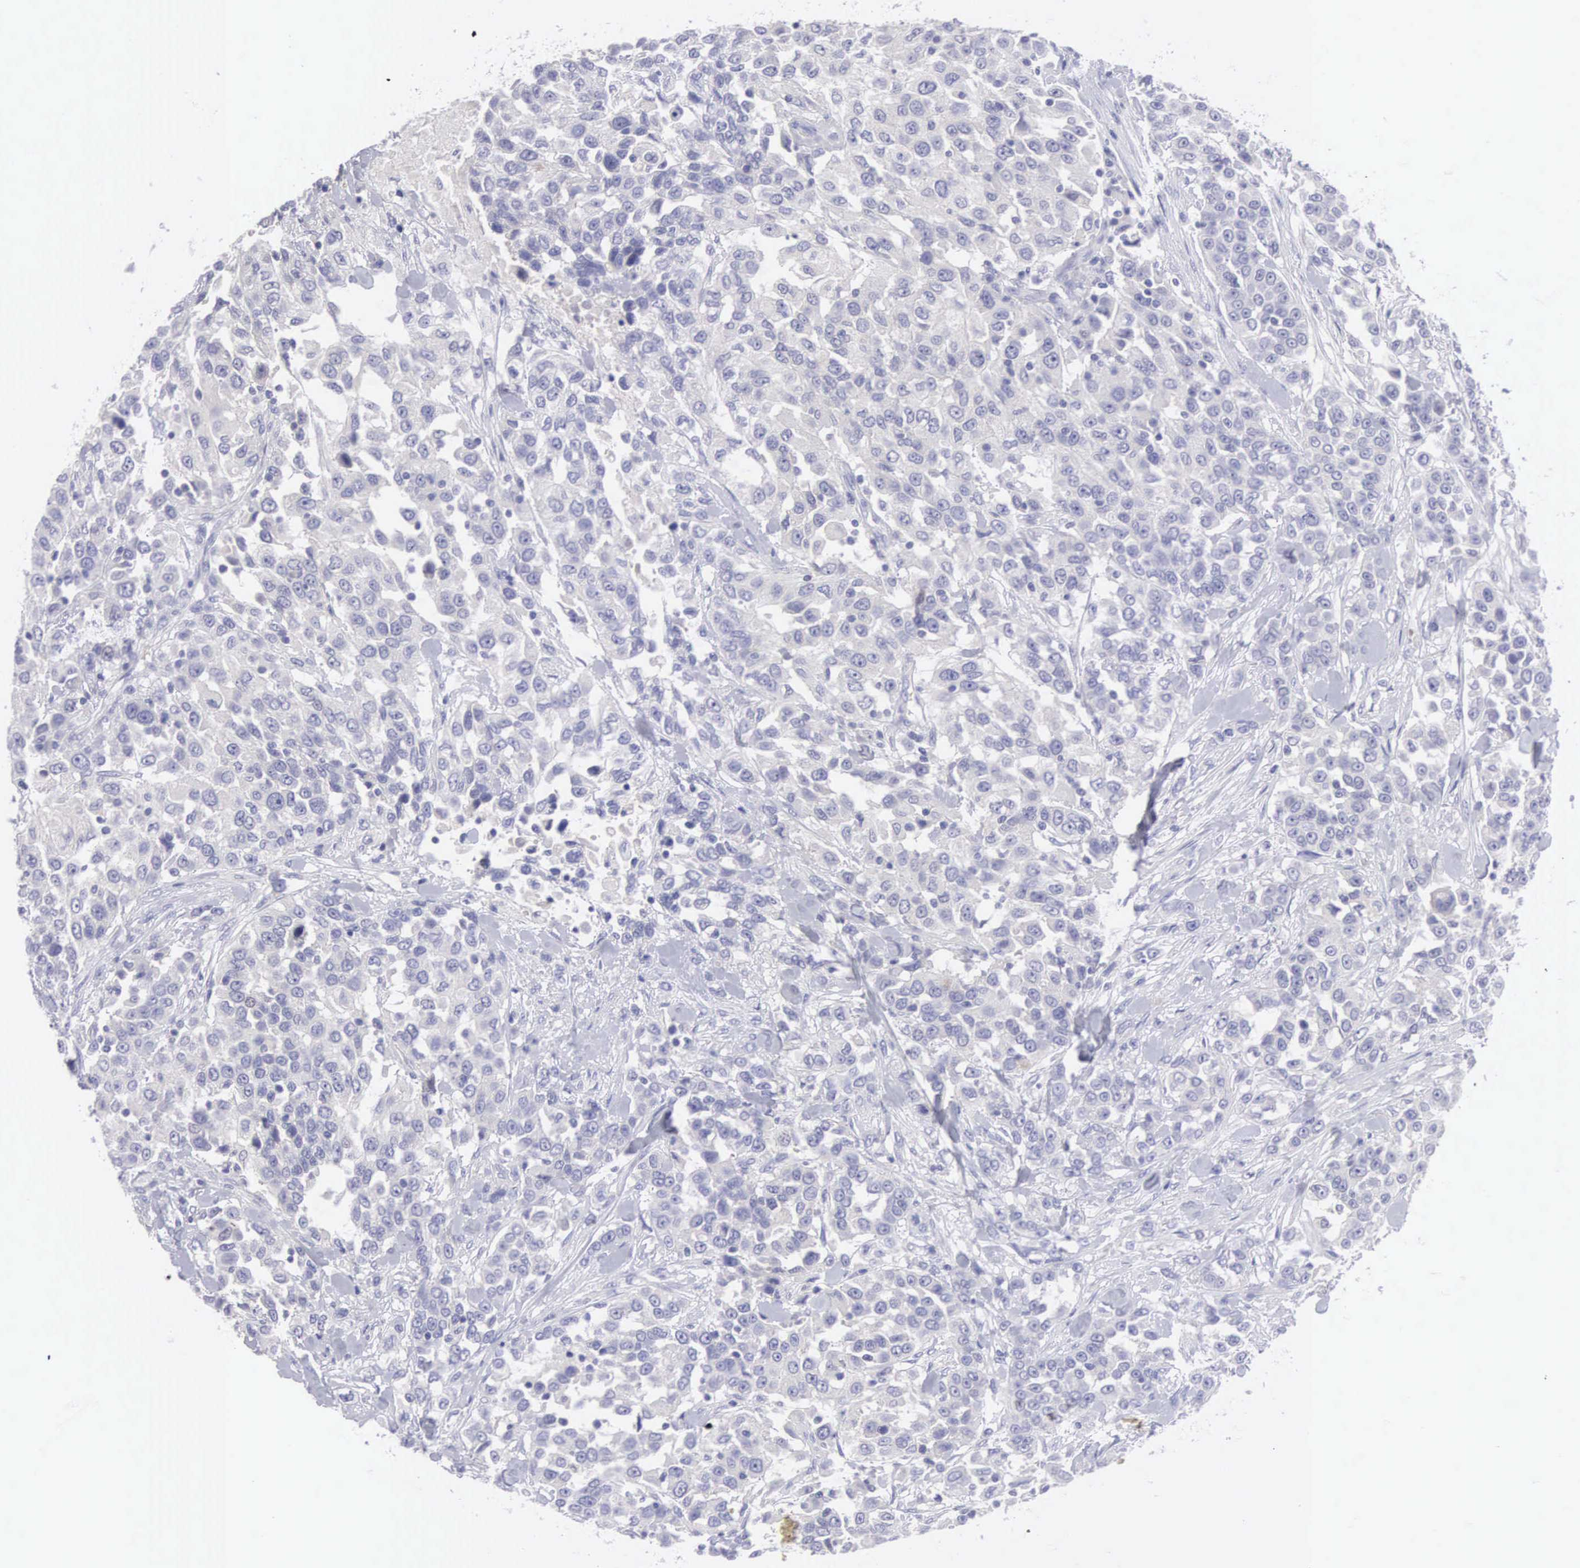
{"staining": {"intensity": "negative", "quantity": "none", "location": "none"}, "tissue": "urothelial cancer", "cell_type": "Tumor cells", "image_type": "cancer", "snomed": [{"axis": "morphology", "description": "Urothelial carcinoma, High grade"}, {"axis": "topography", "description": "Urinary bladder"}], "caption": "DAB immunohistochemical staining of urothelial carcinoma (high-grade) reveals no significant staining in tumor cells.", "gene": "SLITRK4", "patient": {"sex": "female", "age": 80}}